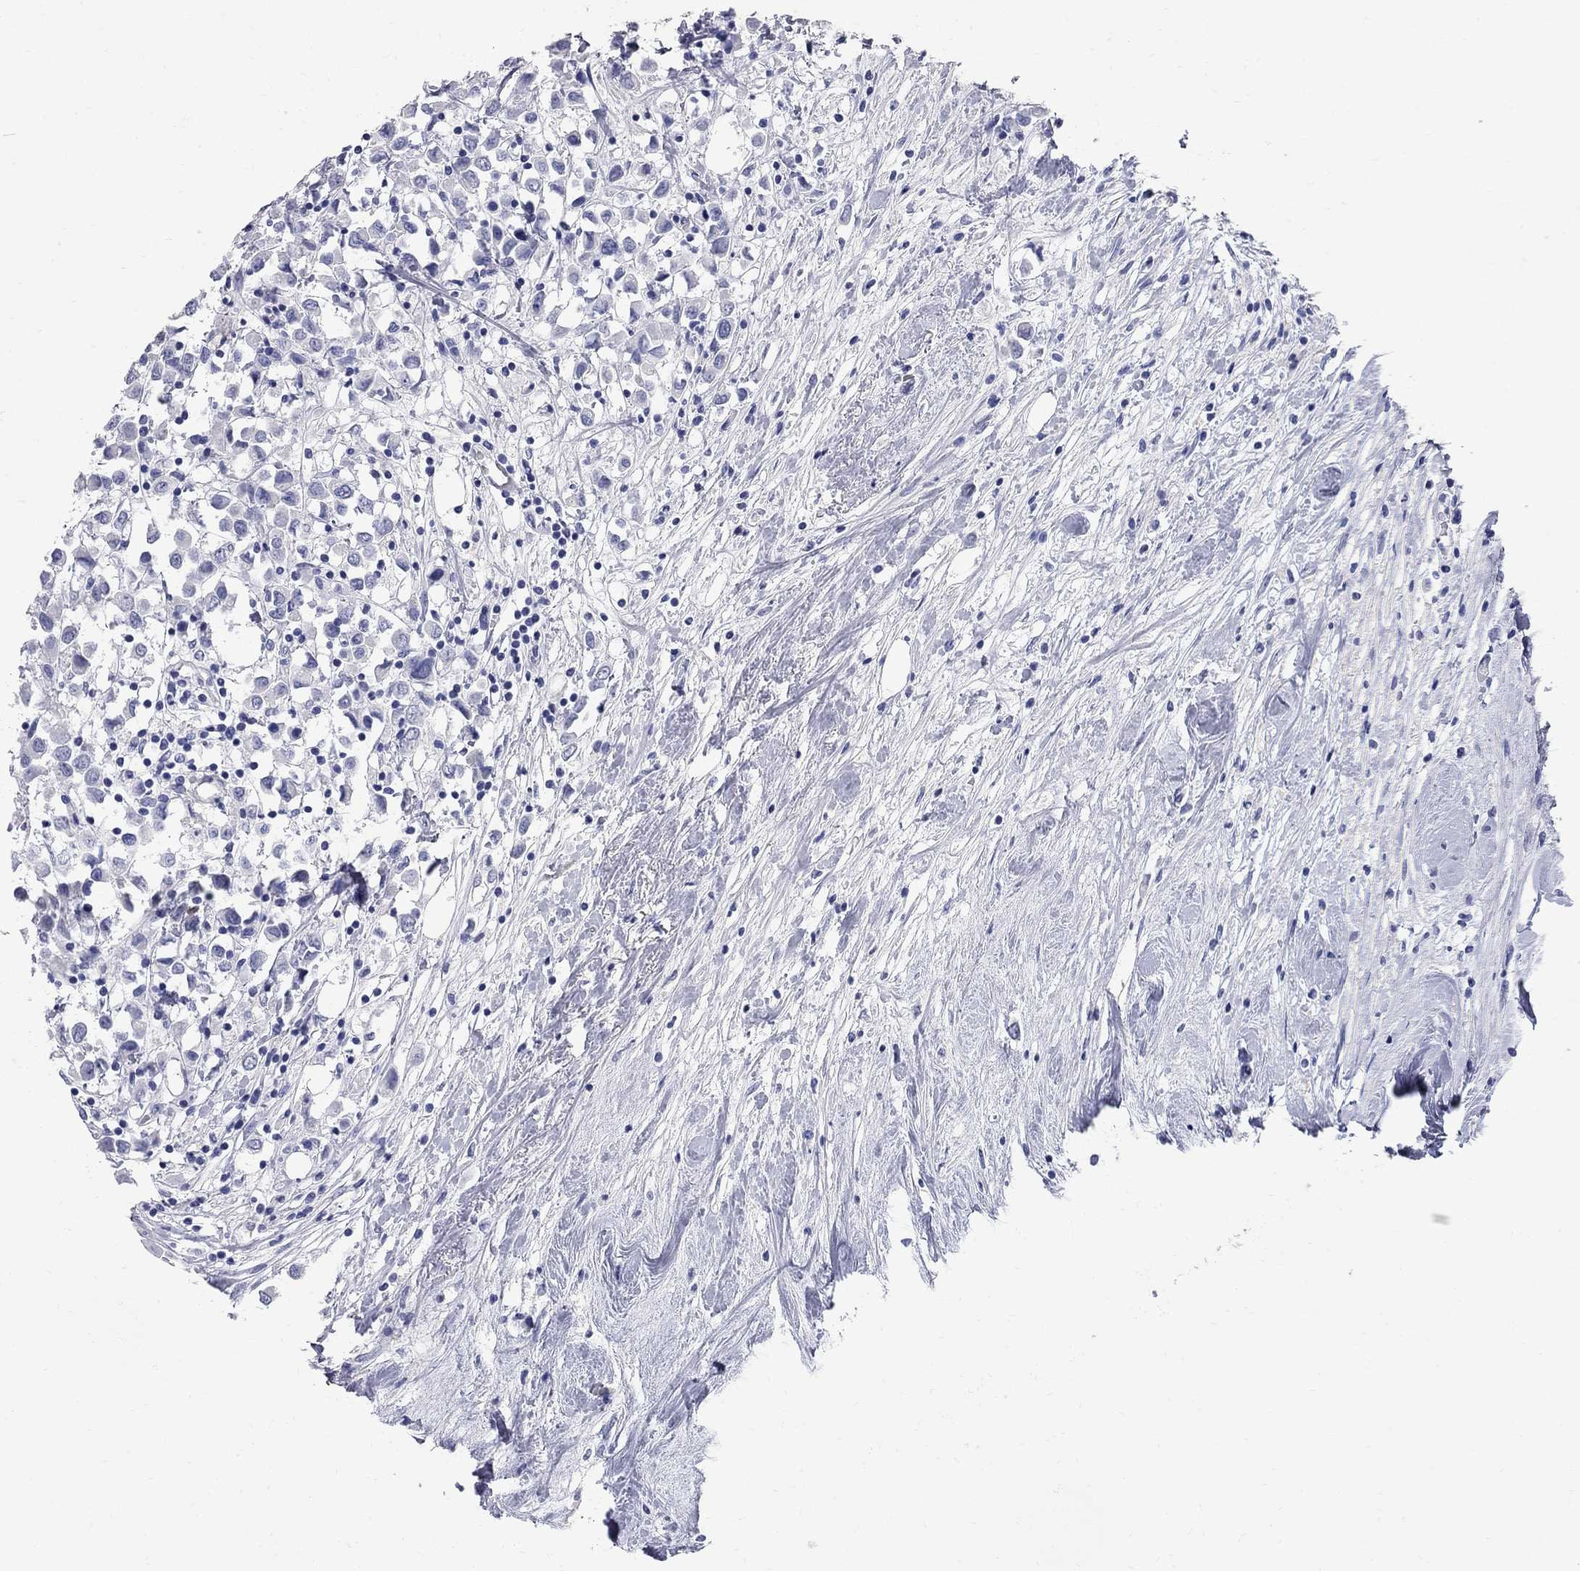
{"staining": {"intensity": "negative", "quantity": "none", "location": "none"}, "tissue": "breast cancer", "cell_type": "Tumor cells", "image_type": "cancer", "snomed": [{"axis": "morphology", "description": "Duct carcinoma"}, {"axis": "topography", "description": "Breast"}], "caption": "Tumor cells show no significant staining in breast invasive ductal carcinoma. (Stains: DAB immunohistochemistry (IHC) with hematoxylin counter stain, Microscopy: brightfield microscopy at high magnification).", "gene": "BPIFB1", "patient": {"sex": "female", "age": 61}}